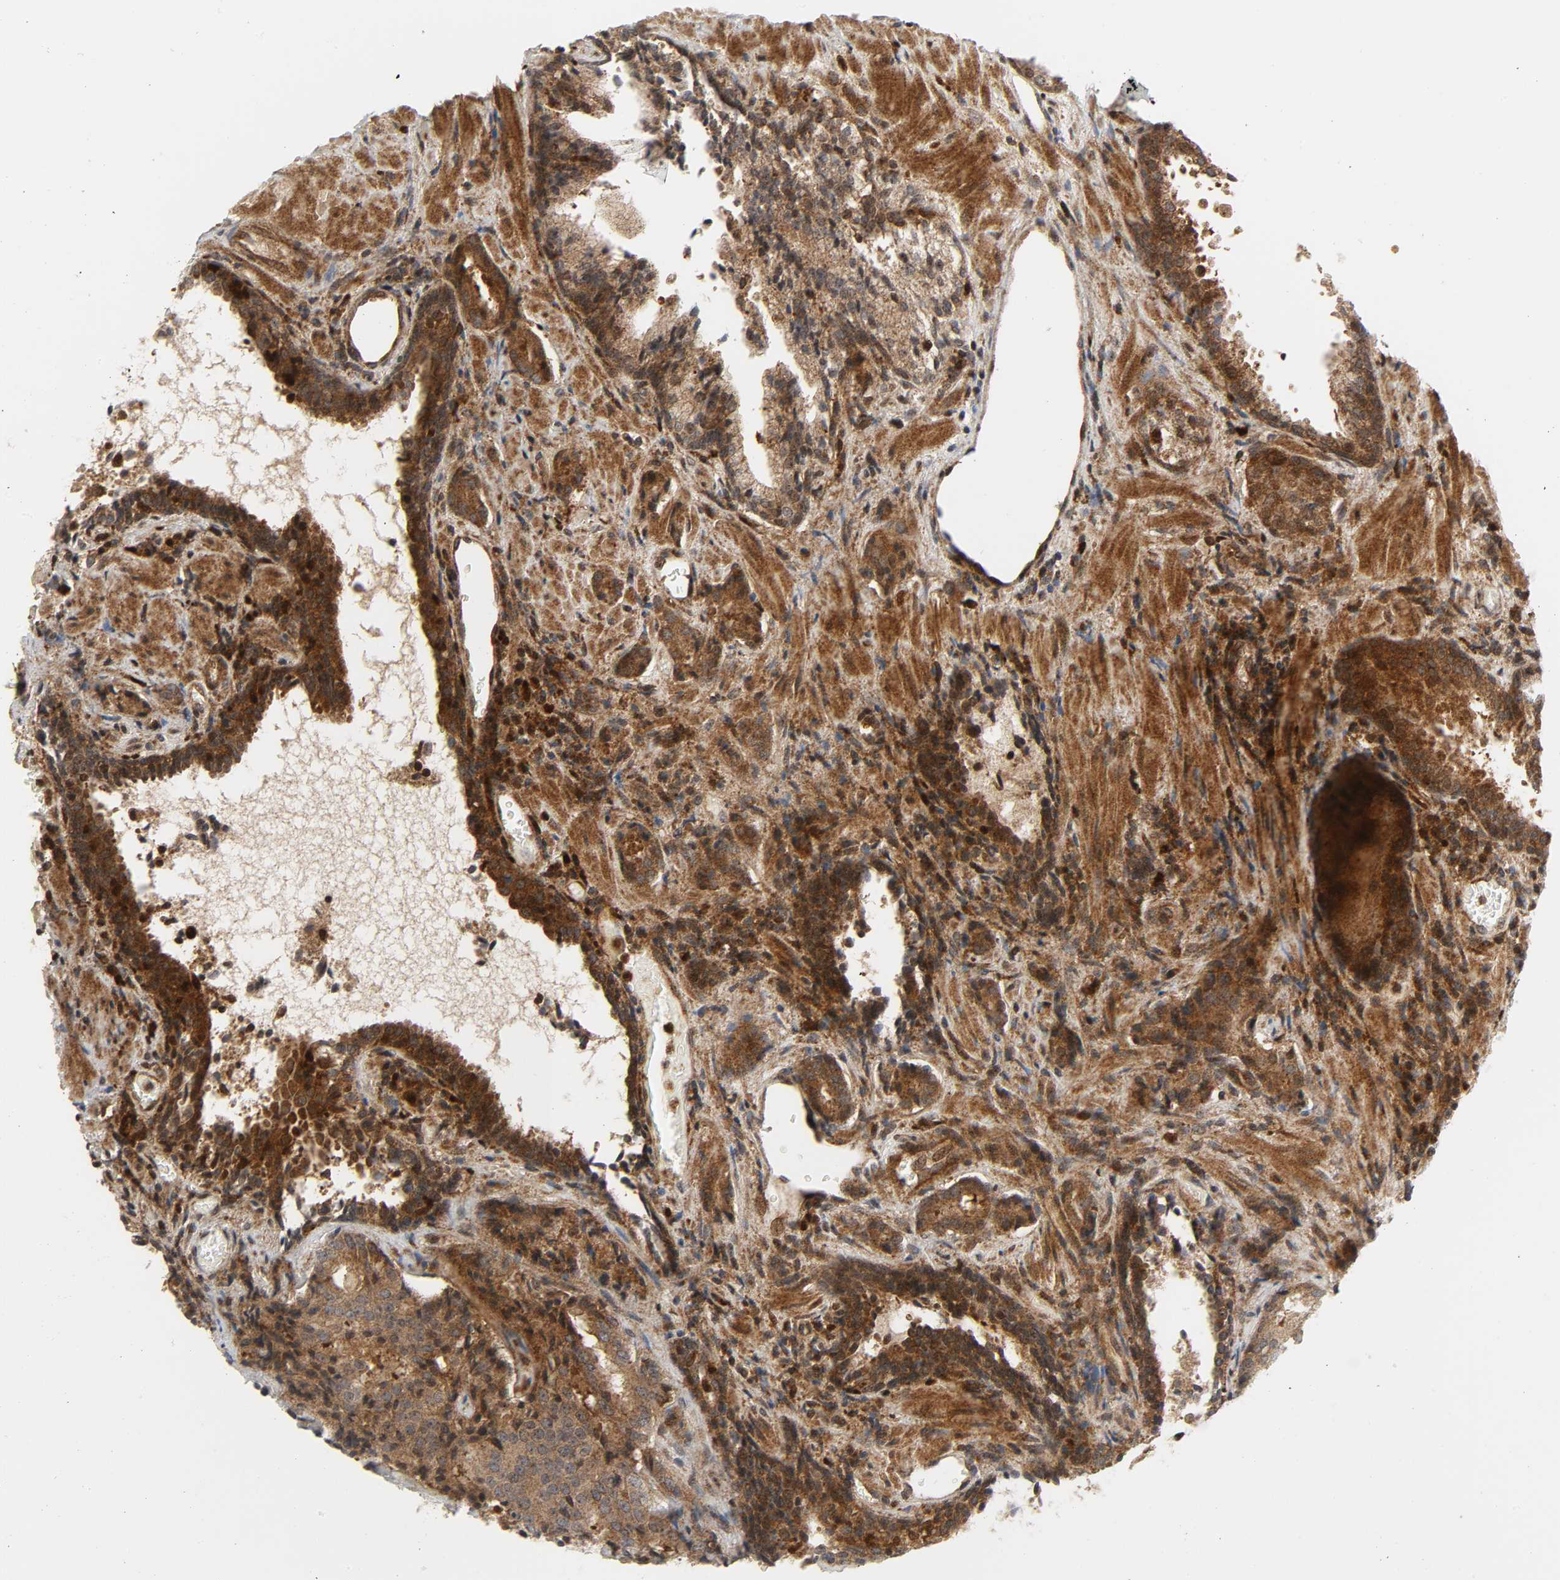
{"staining": {"intensity": "moderate", "quantity": ">75%", "location": "cytoplasmic/membranous"}, "tissue": "prostate cancer", "cell_type": "Tumor cells", "image_type": "cancer", "snomed": [{"axis": "morphology", "description": "Adenocarcinoma, High grade"}, {"axis": "topography", "description": "Prostate"}], "caption": "Immunohistochemistry (DAB (3,3'-diaminobenzidine)) staining of human adenocarcinoma (high-grade) (prostate) shows moderate cytoplasmic/membranous protein staining in approximately >75% of tumor cells. (IHC, brightfield microscopy, high magnification).", "gene": "CHUK", "patient": {"sex": "male", "age": 58}}